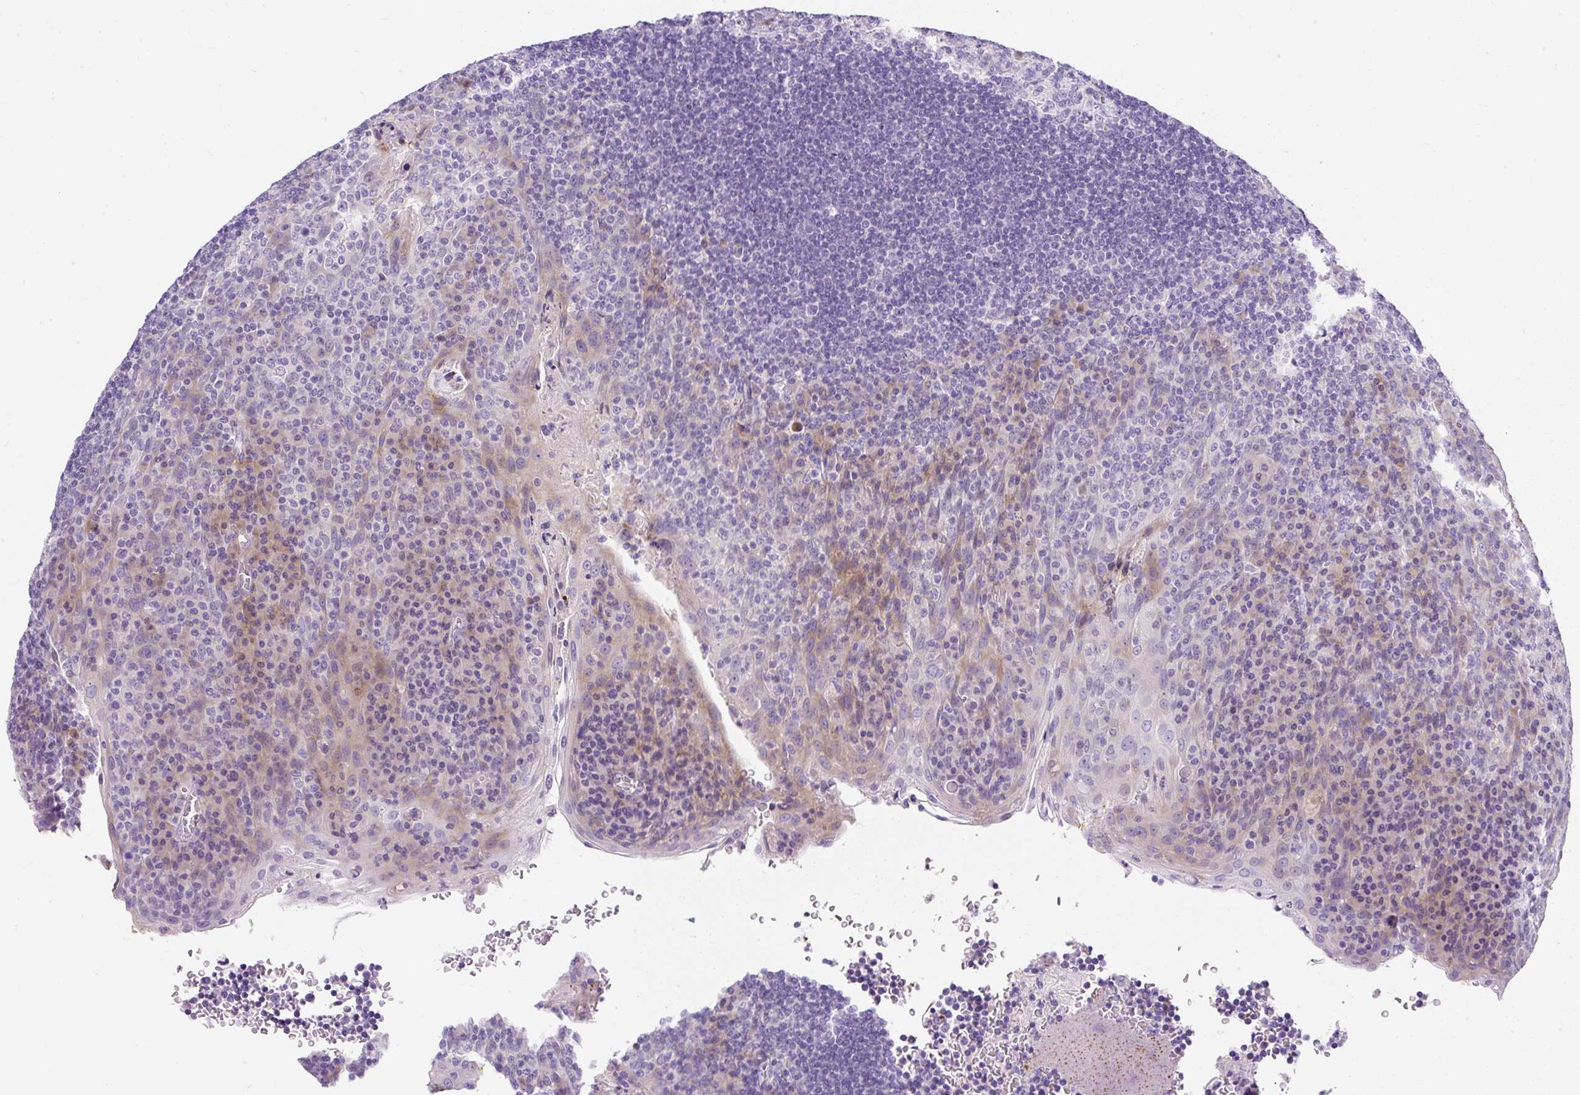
{"staining": {"intensity": "moderate", "quantity": "<25%", "location": "cytoplasmic/membranous"}, "tissue": "tonsil", "cell_type": "Germinal center cells", "image_type": "normal", "snomed": [{"axis": "morphology", "description": "Normal tissue, NOS"}, {"axis": "topography", "description": "Tonsil"}], "caption": "Moderate cytoplasmic/membranous staining for a protein is present in about <25% of germinal center cells of benign tonsil using immunohistochemistry.", "gene": "DTX4", "patient": {"sex": "male", "age": 17}}